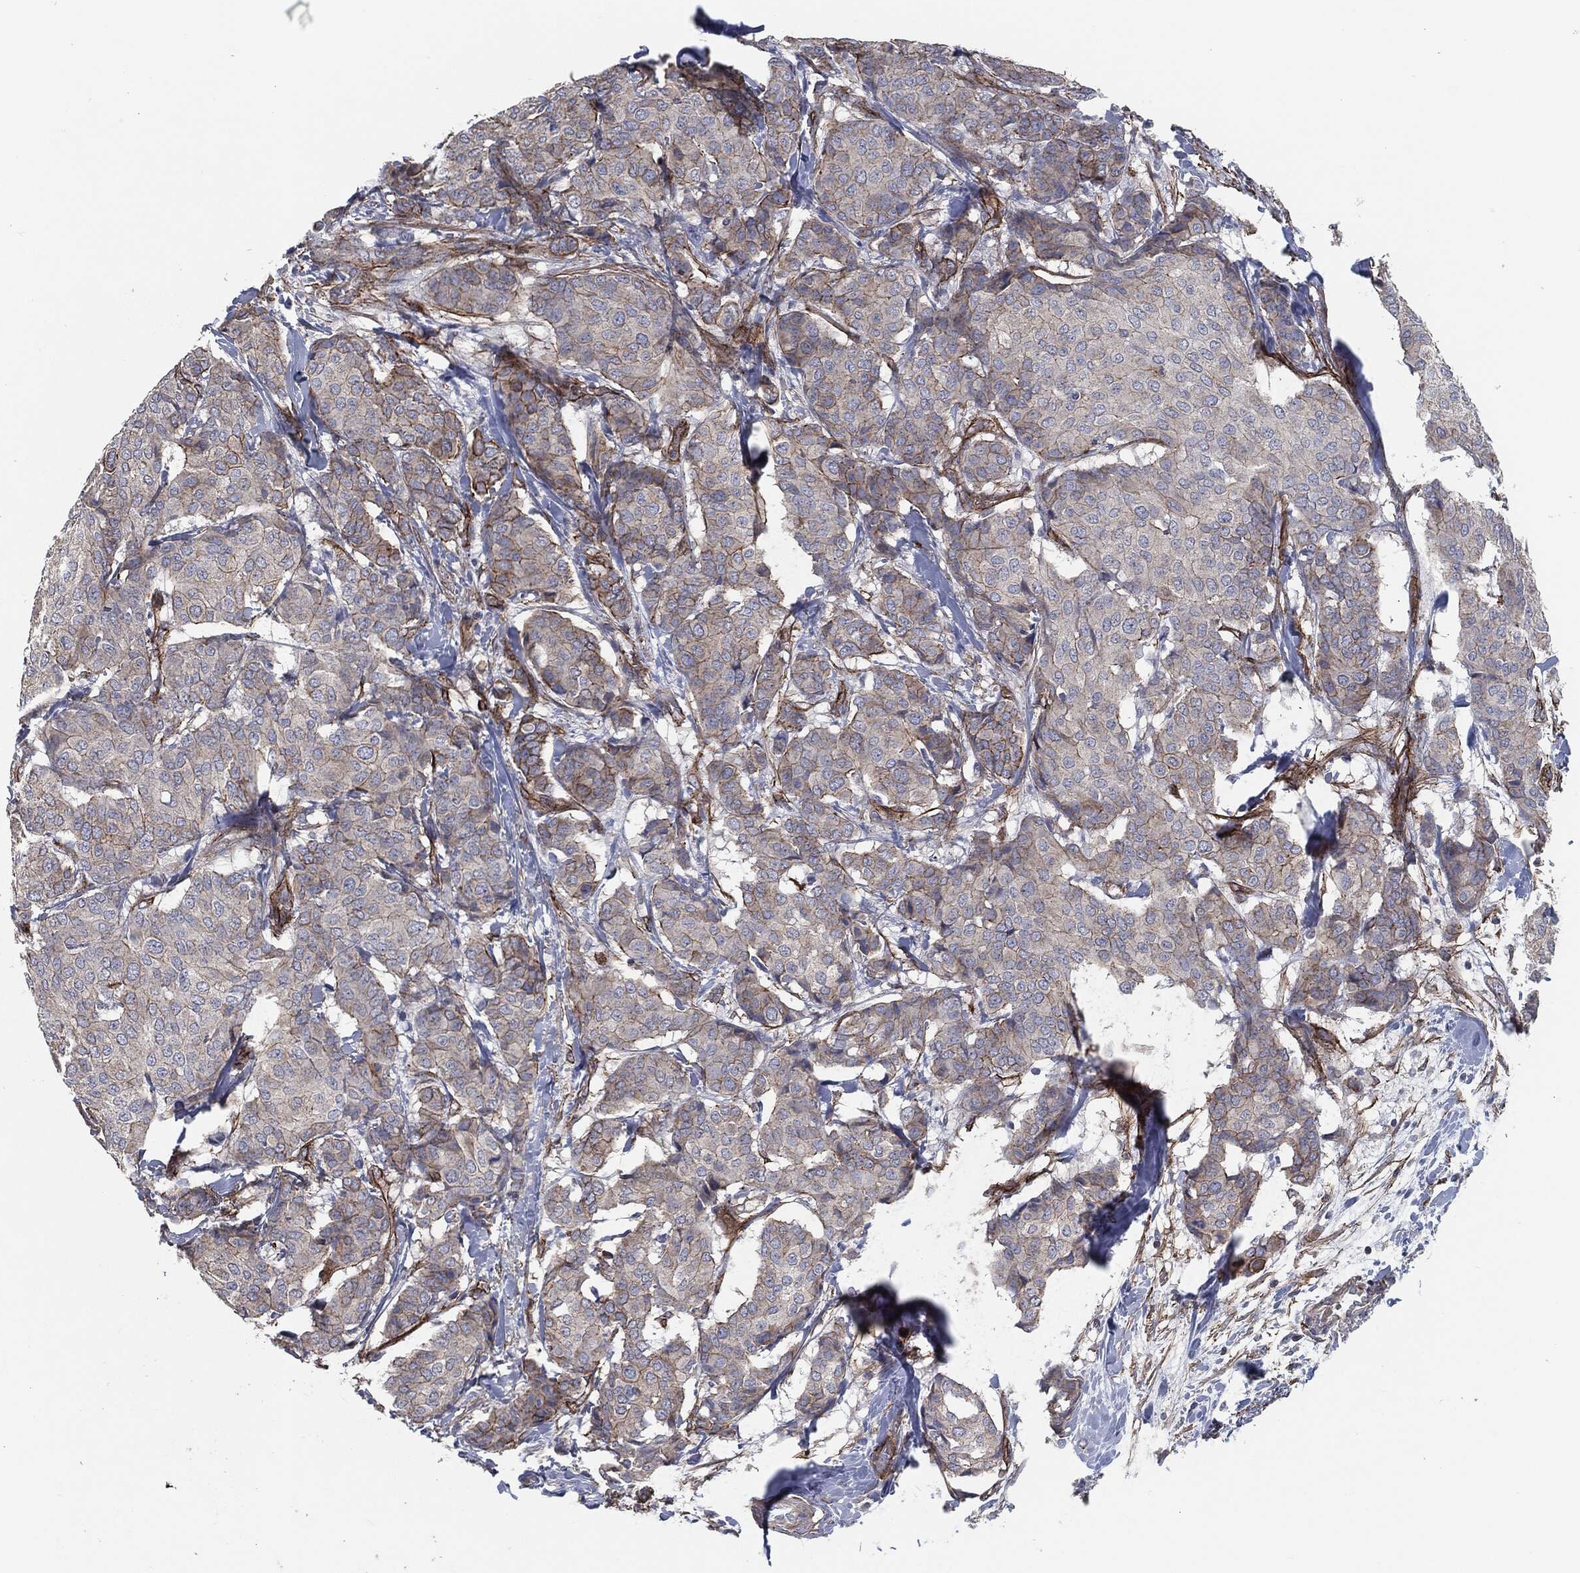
{"staining": {"intensity": "strong", "quantity": "<25%", "location": "cytoplasmic/membranous"}, "tissue": "breast cancer", "cell_type": "Tumor cells", "image_type": "cancer", "snomed": [{"axis": "morphology", "description": "Duct carcinoma"}, {"axis": "topography", "description": "Breast"}], "caption": "Invasive ductal carcinoma (breast) stained for a protein (brown) shows strong cytoplasmic/membranous positive staining in about <25% of tumor cells.", "gene": "SVIL", "patient": {"sex": "female", "age": 75}}